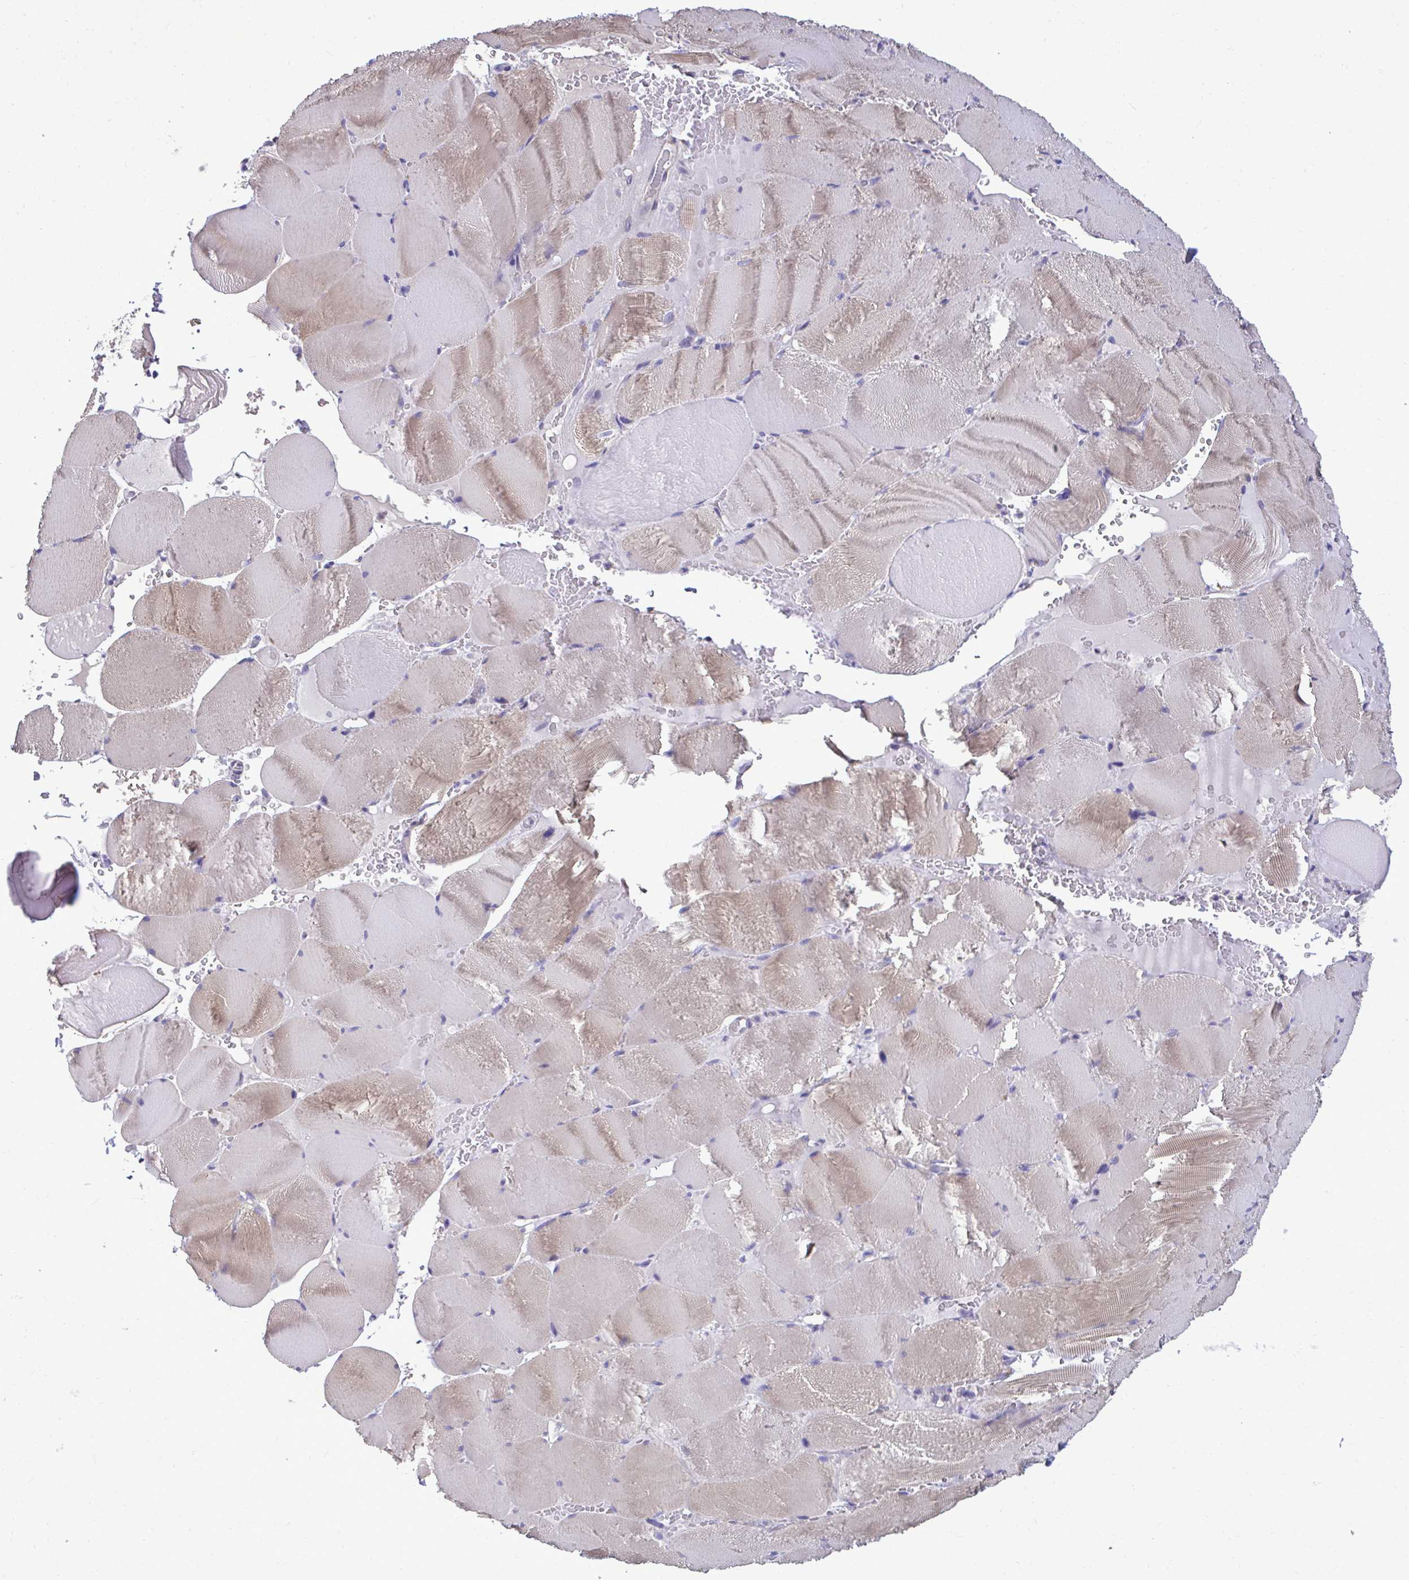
{"staining": {"intensity": "weak", "quantity": ">75%", "location": "cytoplasmic/membranous"}, "tissue": "skeletal muscle", "cell_type": "Myocytes", "image_type": "normal", "snomed": [{"axis": "morphology", "description": "Normal tissue, NOS"}, {"axis": "topography", "description": "Skeletal muscle"}, {"axis": "topography", "description": "Head-Neck"}], "caption": "Protein staining of unremarkable skeletal muscle shows weak cytoplasmic/membranous expression in about >75% of myocytes.", "gene": "ENSG00000269547", "patient": {"sex": "male", "age": 66}}